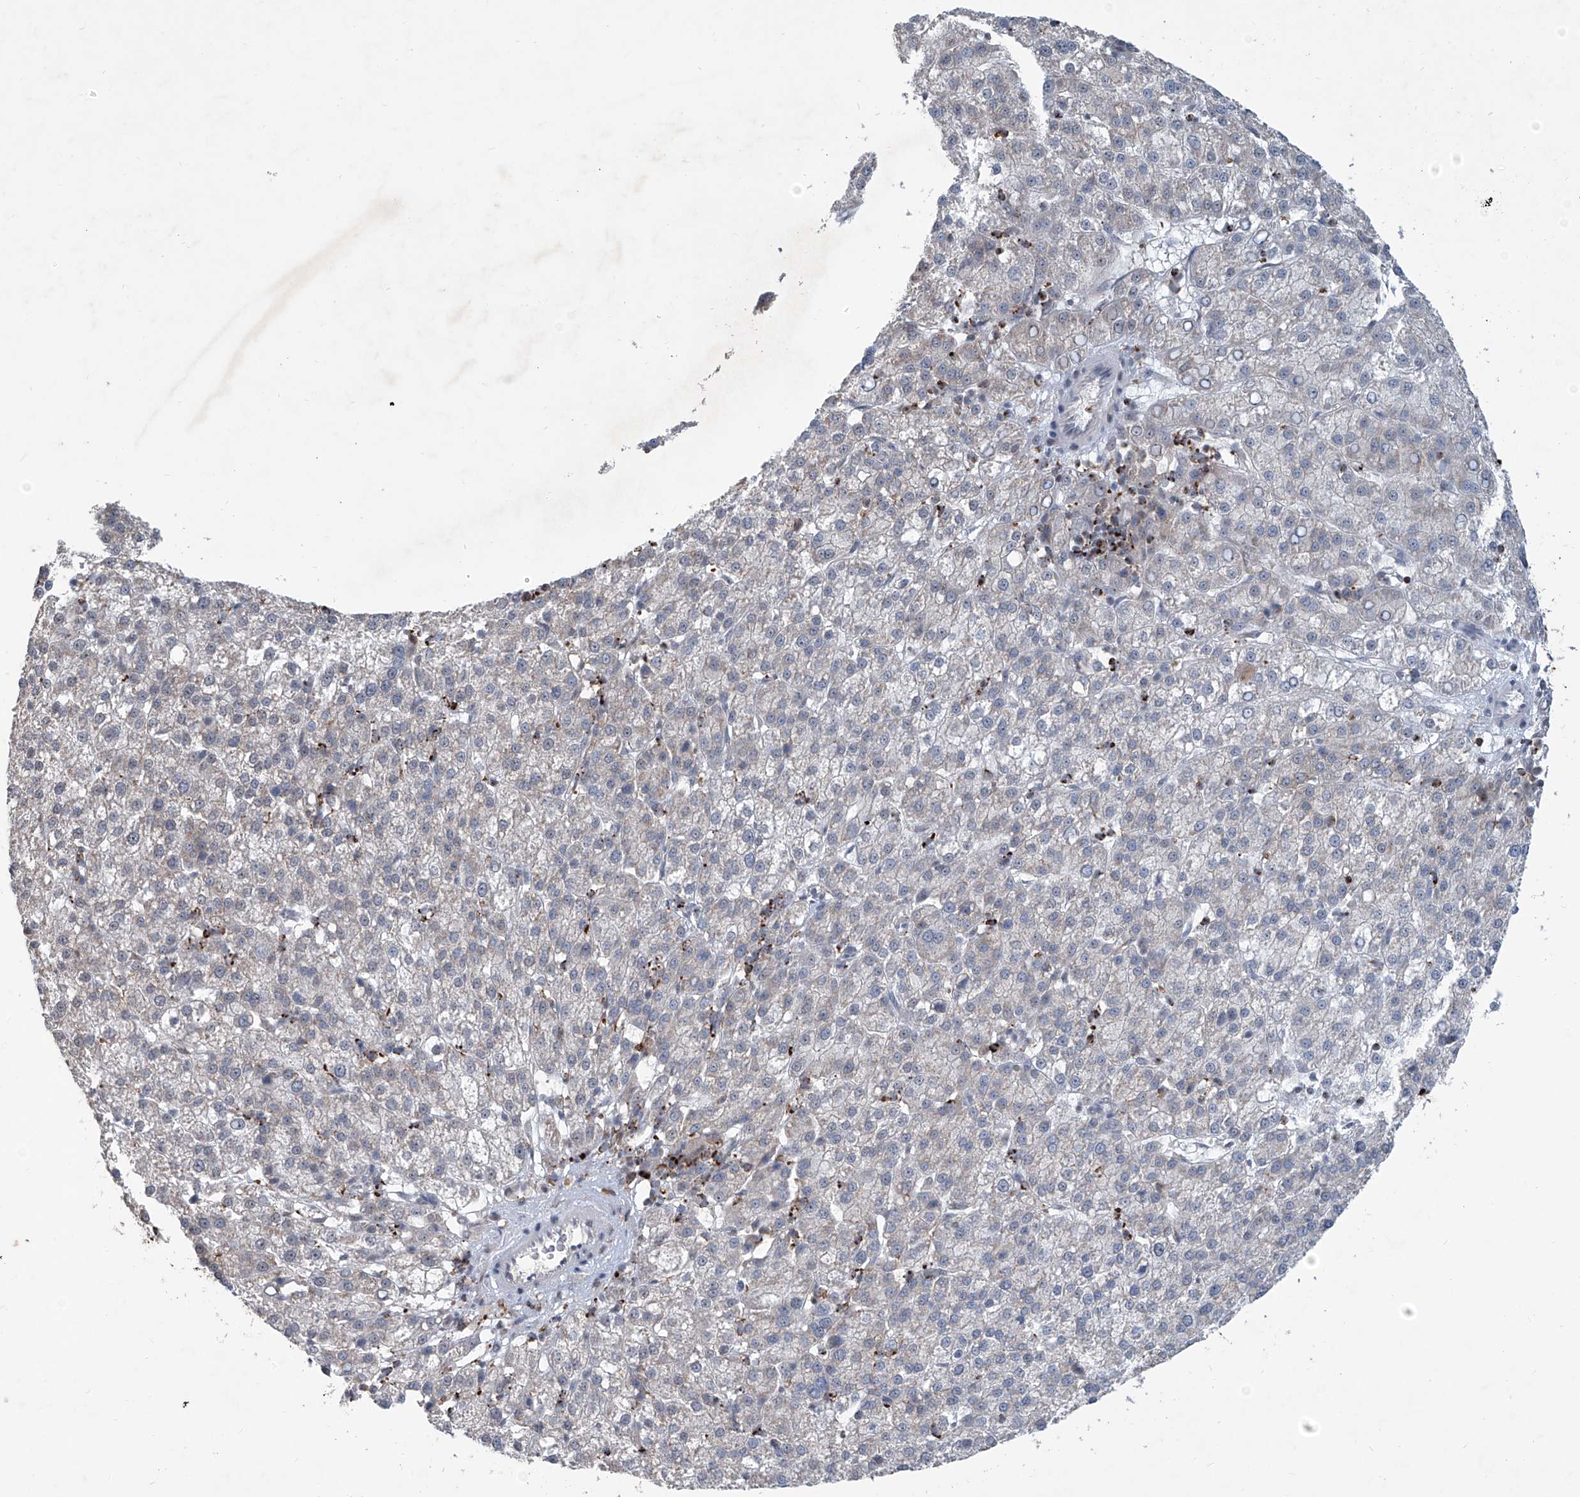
{"staining": {"intensity": "negative", "quantity": "none", "location": "none"}, "tissue": "liver cancer", "cell_type": "Tumor cells", "image_type": "cancer", "snomed": [{"axis": "morphology", "description": "Carcinoma, Hepatocellular, NOS"}, {"axis": "topography", "description": "Liver"}], "caption": "Immunohistochemistry (IHC) of hepatocellular carcinoma (liver) exhibits no expression in tumor cells.", "gene": "ZBTB48", "patient": {"sex": "female", "age": 58}}